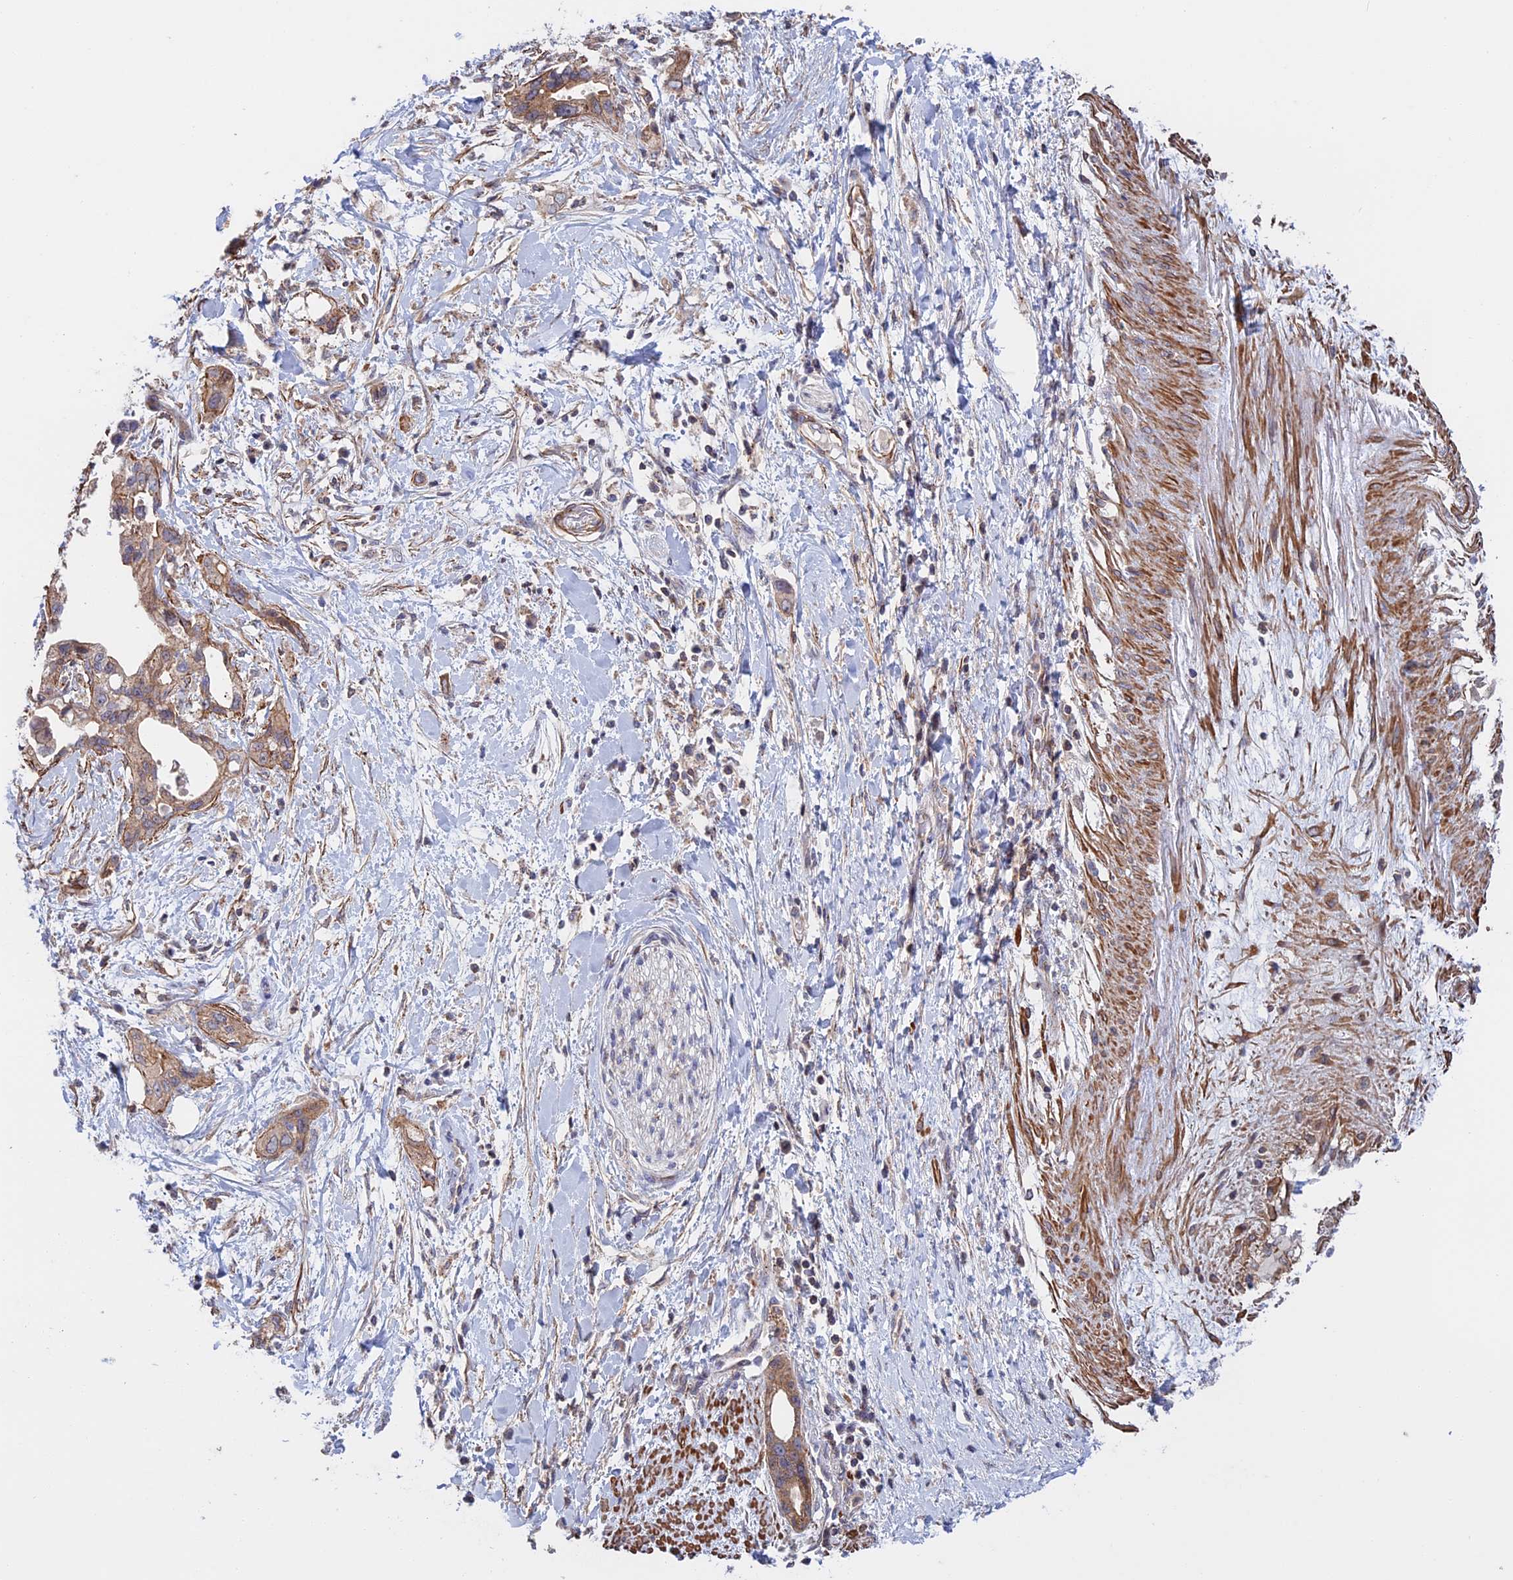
{"staining": {"intensity": "weak", "quantity": ">75%", "location": "cytoplasmic/membranous"}, "tissue": "pancreatic cancer", "cell_type": "Tumor cells", "image_type": "cancer", "snomed": [{"axis": "morphology", "description": "Normal tissue, NOS"}, {"axis": "morphology", "description": "Adenocarcinoma, NOS"}, {"axis": "topography", "description": "Pancreas"}, {"axis": "topography", "description": "Peripheral nerve tissue"}], "caption": "Immunohistochemical staining of human adenocarcinoma (pancreatic) shows low levels of weak cytoplasmic/membranous protein expression in about >75% of tumor cells. The staining was performed using DAB to visualize the protein expression in brown, while the nuclei were stained in blue with hematoxylin (Magnification: 20x).", "gene": "LYPD5", "patient": {"sex": "male", "age": 59}}